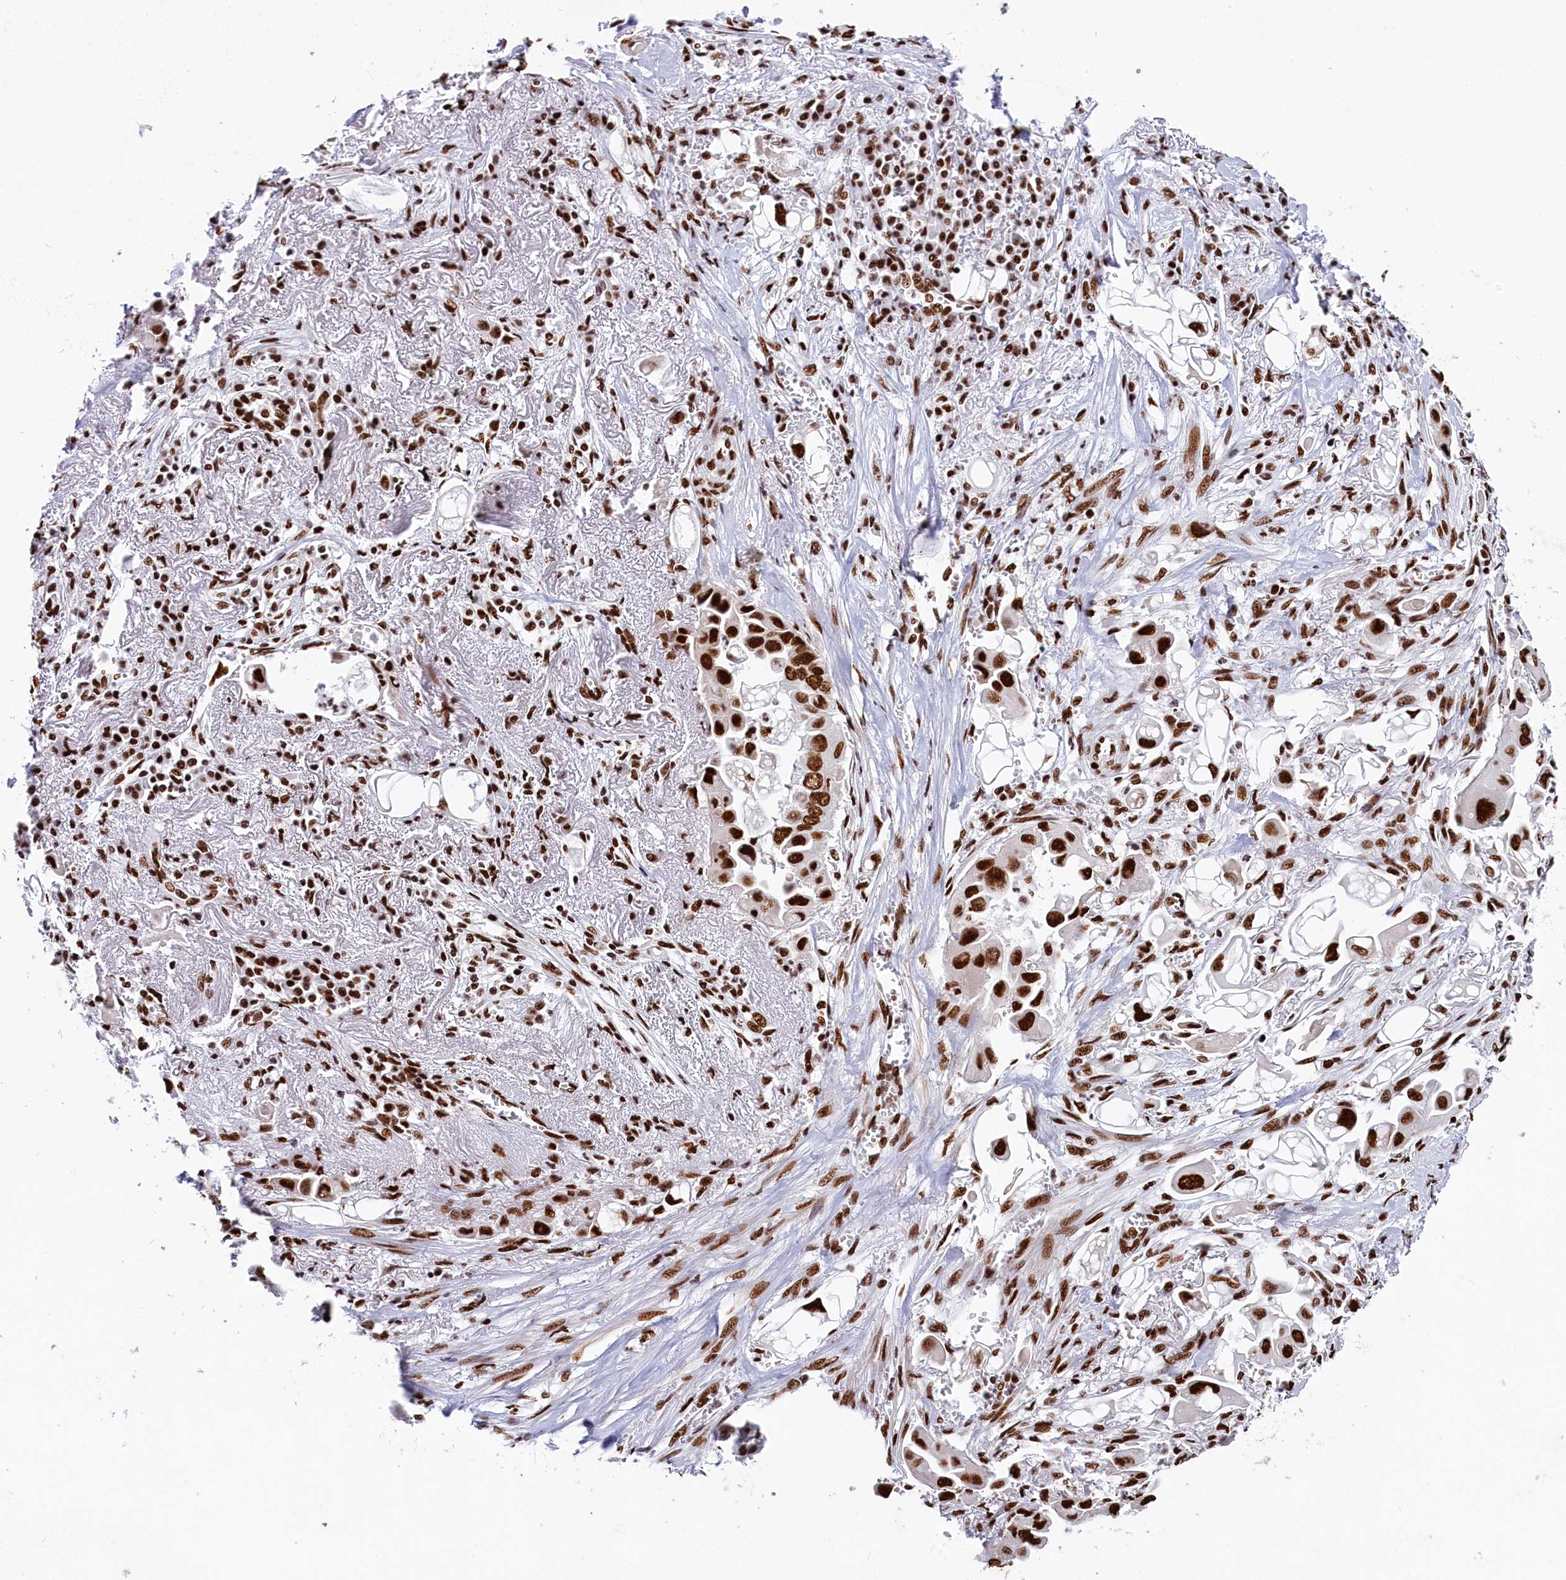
{"staining": {"intensity": "strong", "quantity": ">75%", "location": "nuclear"}, "tissue": "lung cancer", "cell_type": "Tumor cells", "image_type": "cancer", "snomed": [{"axis": "morphology", "description": "Adenocarcinoma, NOS"}, {"axis": "topography", "description": "Lung"}], "caption": "High-magnification brightfield microscopy of adenocarcinoma (lung) stained with DAB (3,3'-diaminobenzidine) (brown) and counterstained with hematoxylin (blue). tumor cells exhibit strong nuclear expression is present in about>75% of cells. (DAB (3,3'-diaminobenzidine) IHC, brown staining for protein, blue staining for nuclei).", "gene": "SNRNP70", "patient": {"sex": "female", "age": 76}}